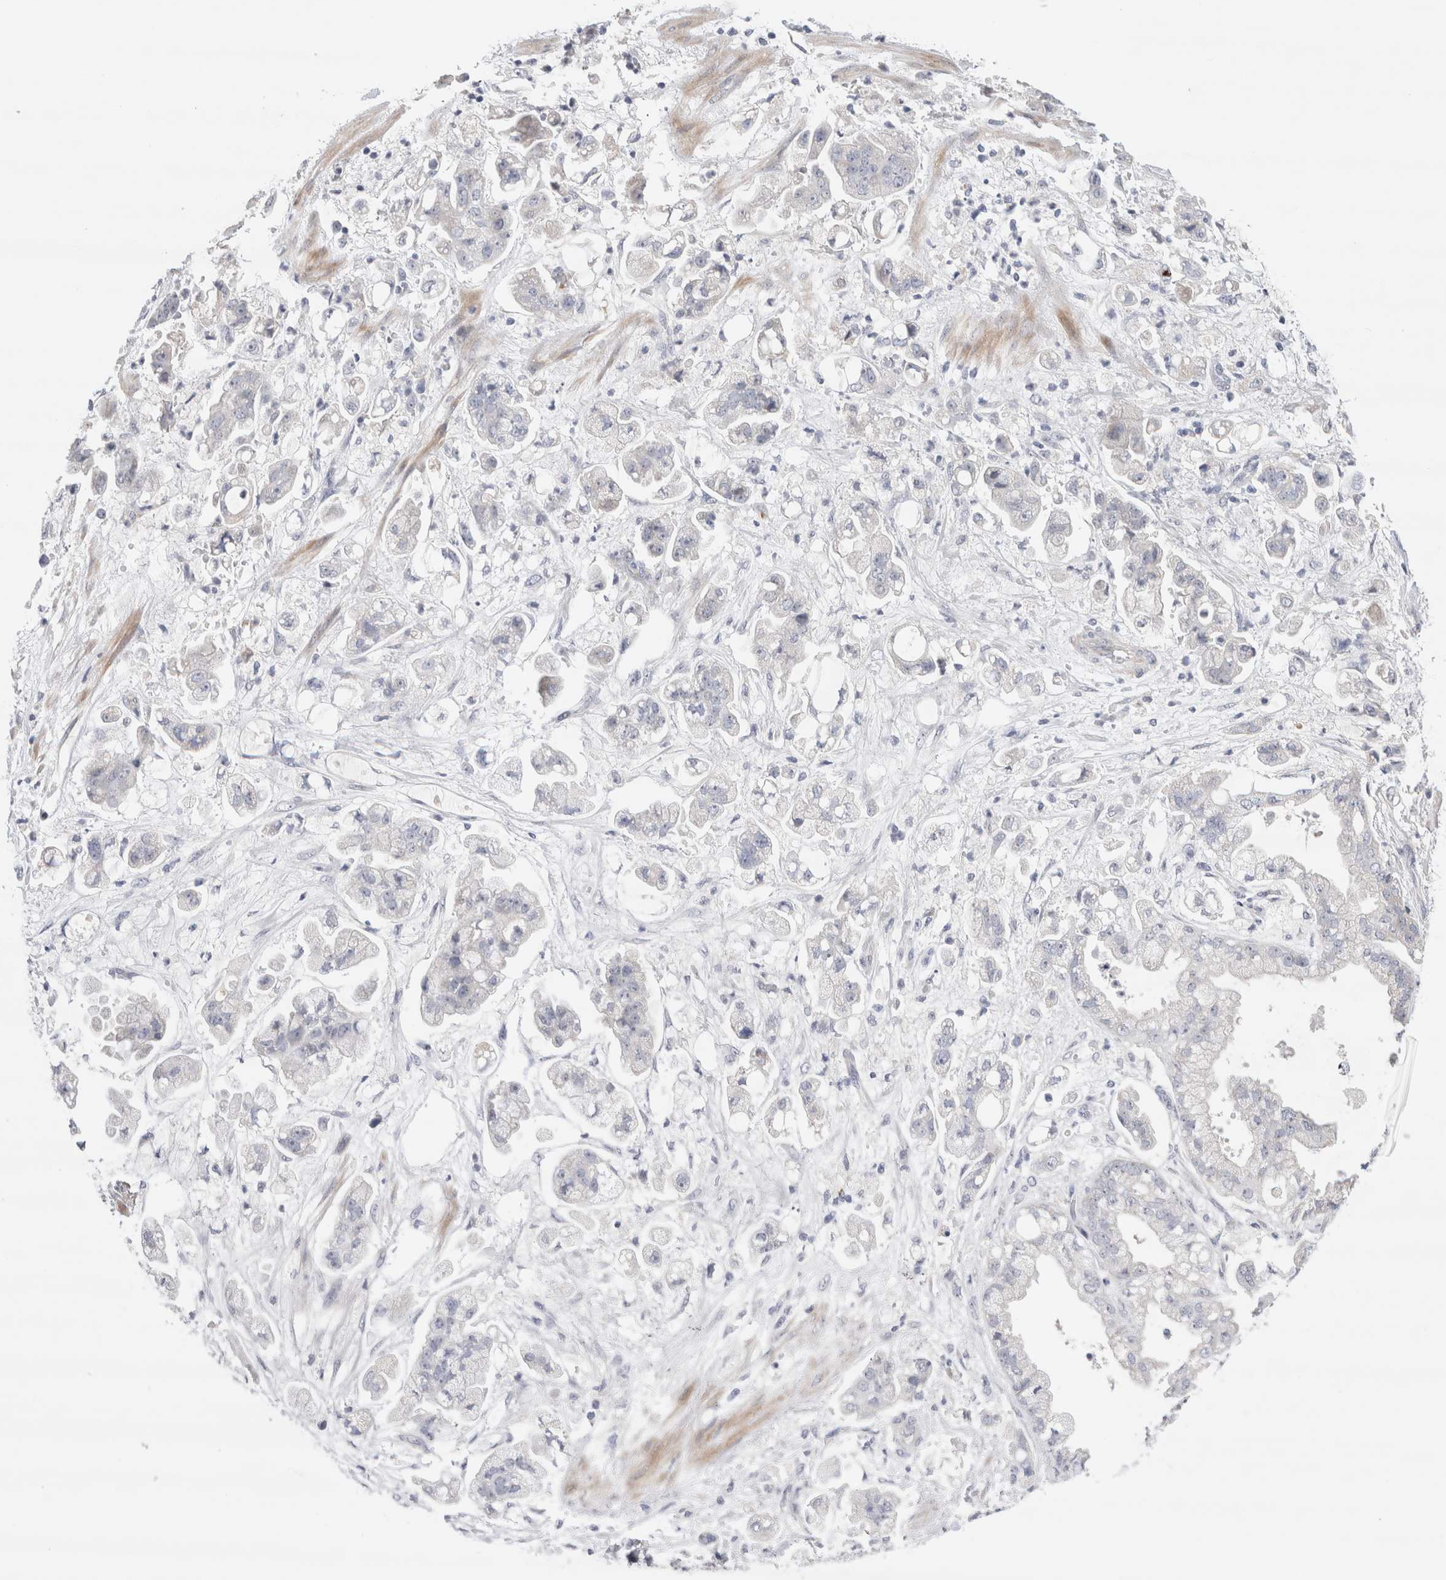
{"staining": {"intensity": "negative", "quantity": "none", "location": "none"}, "tissue": "stomach cancer", "cell_type": "Tumor cells", "image_type": "cancer", "snomed": [{"axis": "morphology", "description": "Adenocarcinoma, NOS"}, {"axis": "topography", "description": "Stomach"}], "caption": "An immunohistochemistry histopathology image of adenocarcinoma (stomach) is shown. There is no staining in tumor cells of adenocarcinoma (stomach). The staining is performed using DAB brown chromogen with nuclei counter-stained in using hematoxylin.", "gene": "ECHDC2", "patient": {"sex": "male", "age": 62}}